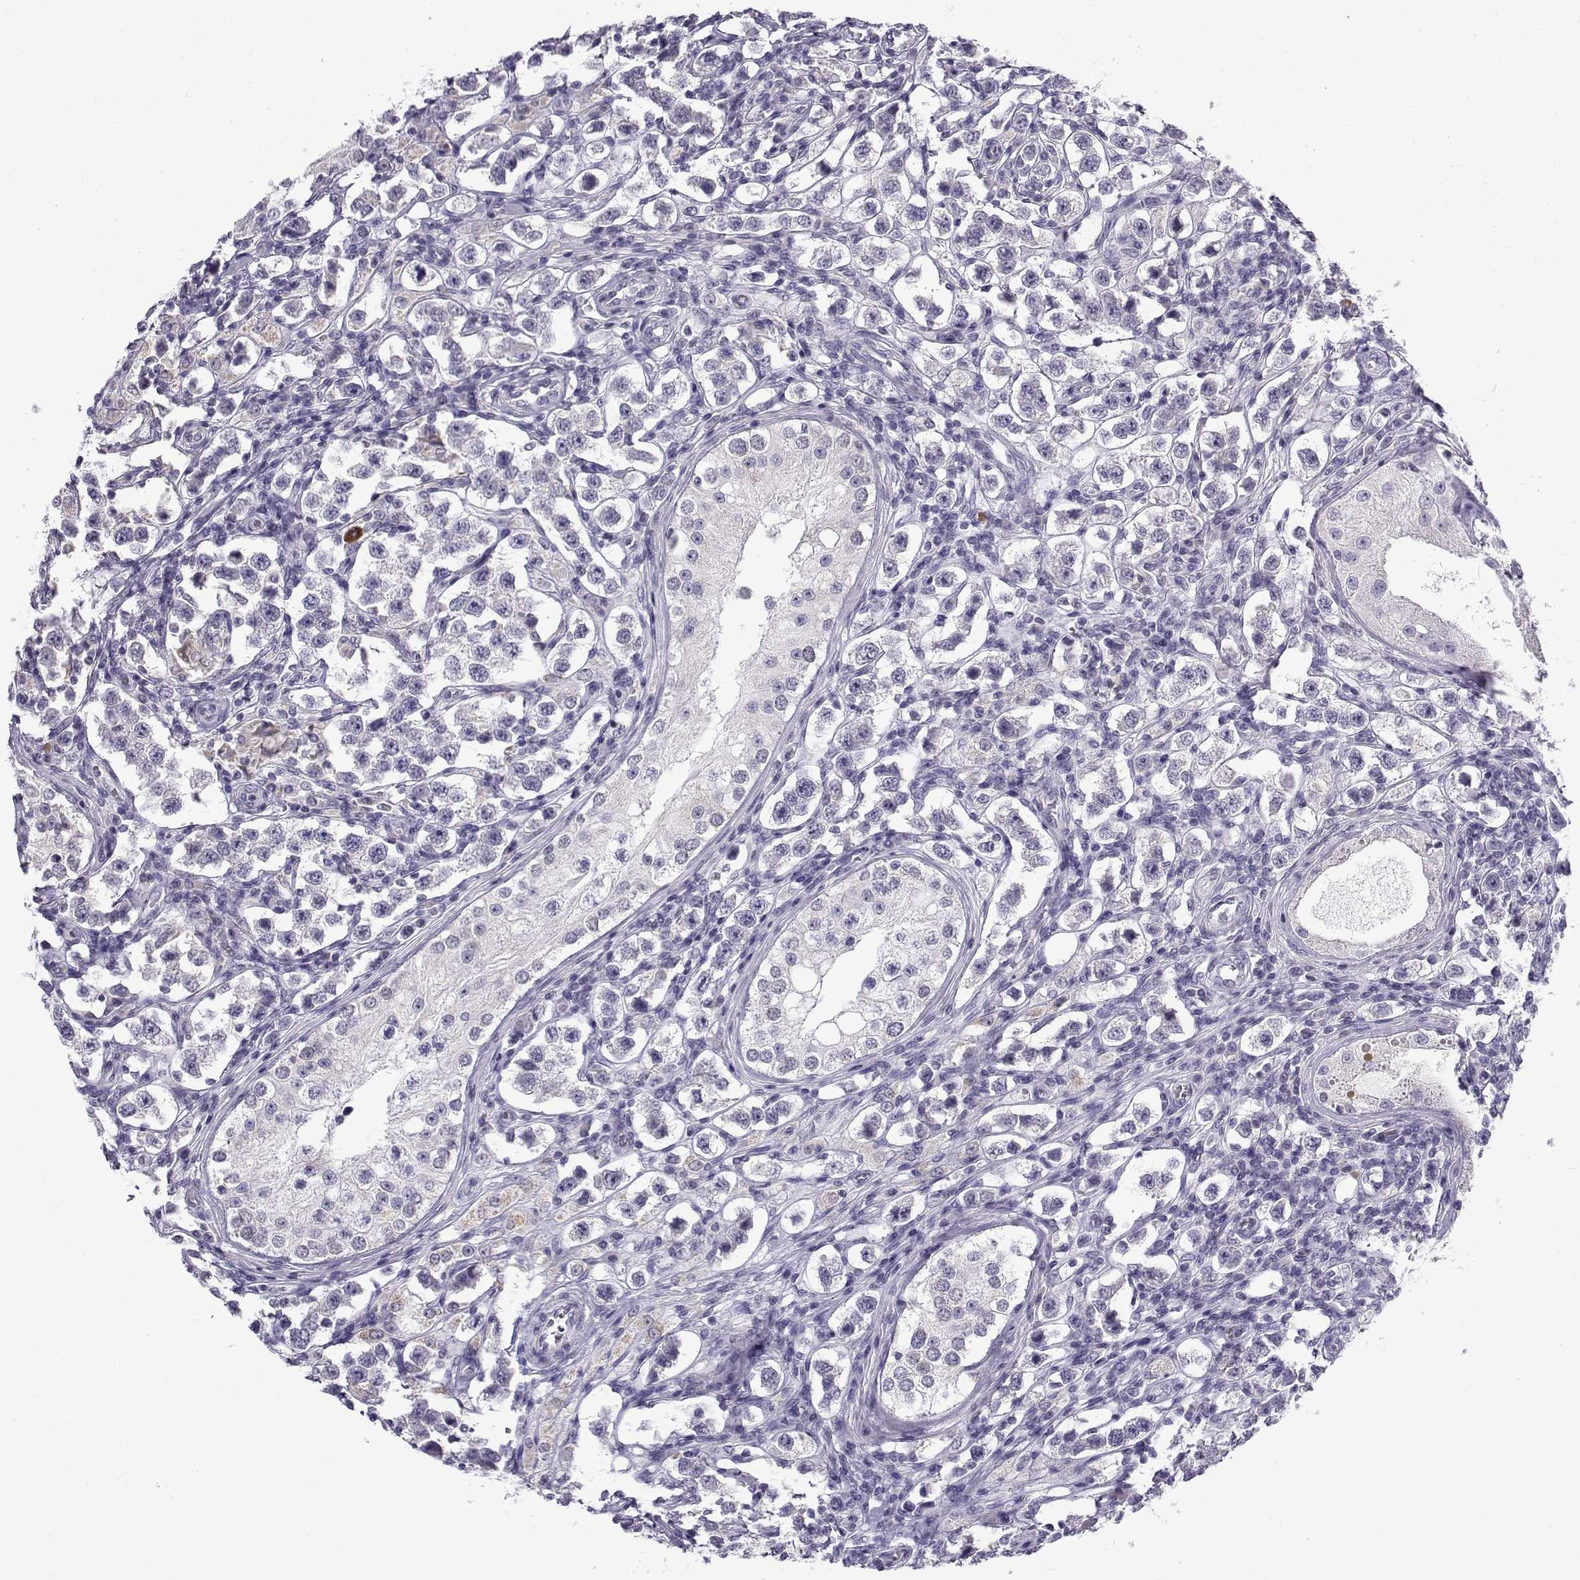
{"staining": {"intensity": "negative", "quantity": "none", "location": "none"}, "tissue": "testis cancer", "cell_type": "Tumor cells", "image_type": "cancer", "snomed": [{"axis": "morphology", "description": "Seminoma, NOS"}, {"axis": "topography", "description": "Testis"}], "caption": "A high-resolution histopathology image shows immunohistochemistry (IHC) staining of testis cancer (seminoma), which demonstrates no significant staining in tumor cells. (DAB immunohistochemistry with hematoxylin counter stain).", "gene": "FAM166A", "patient": {"sex": "male", "age": 37}}